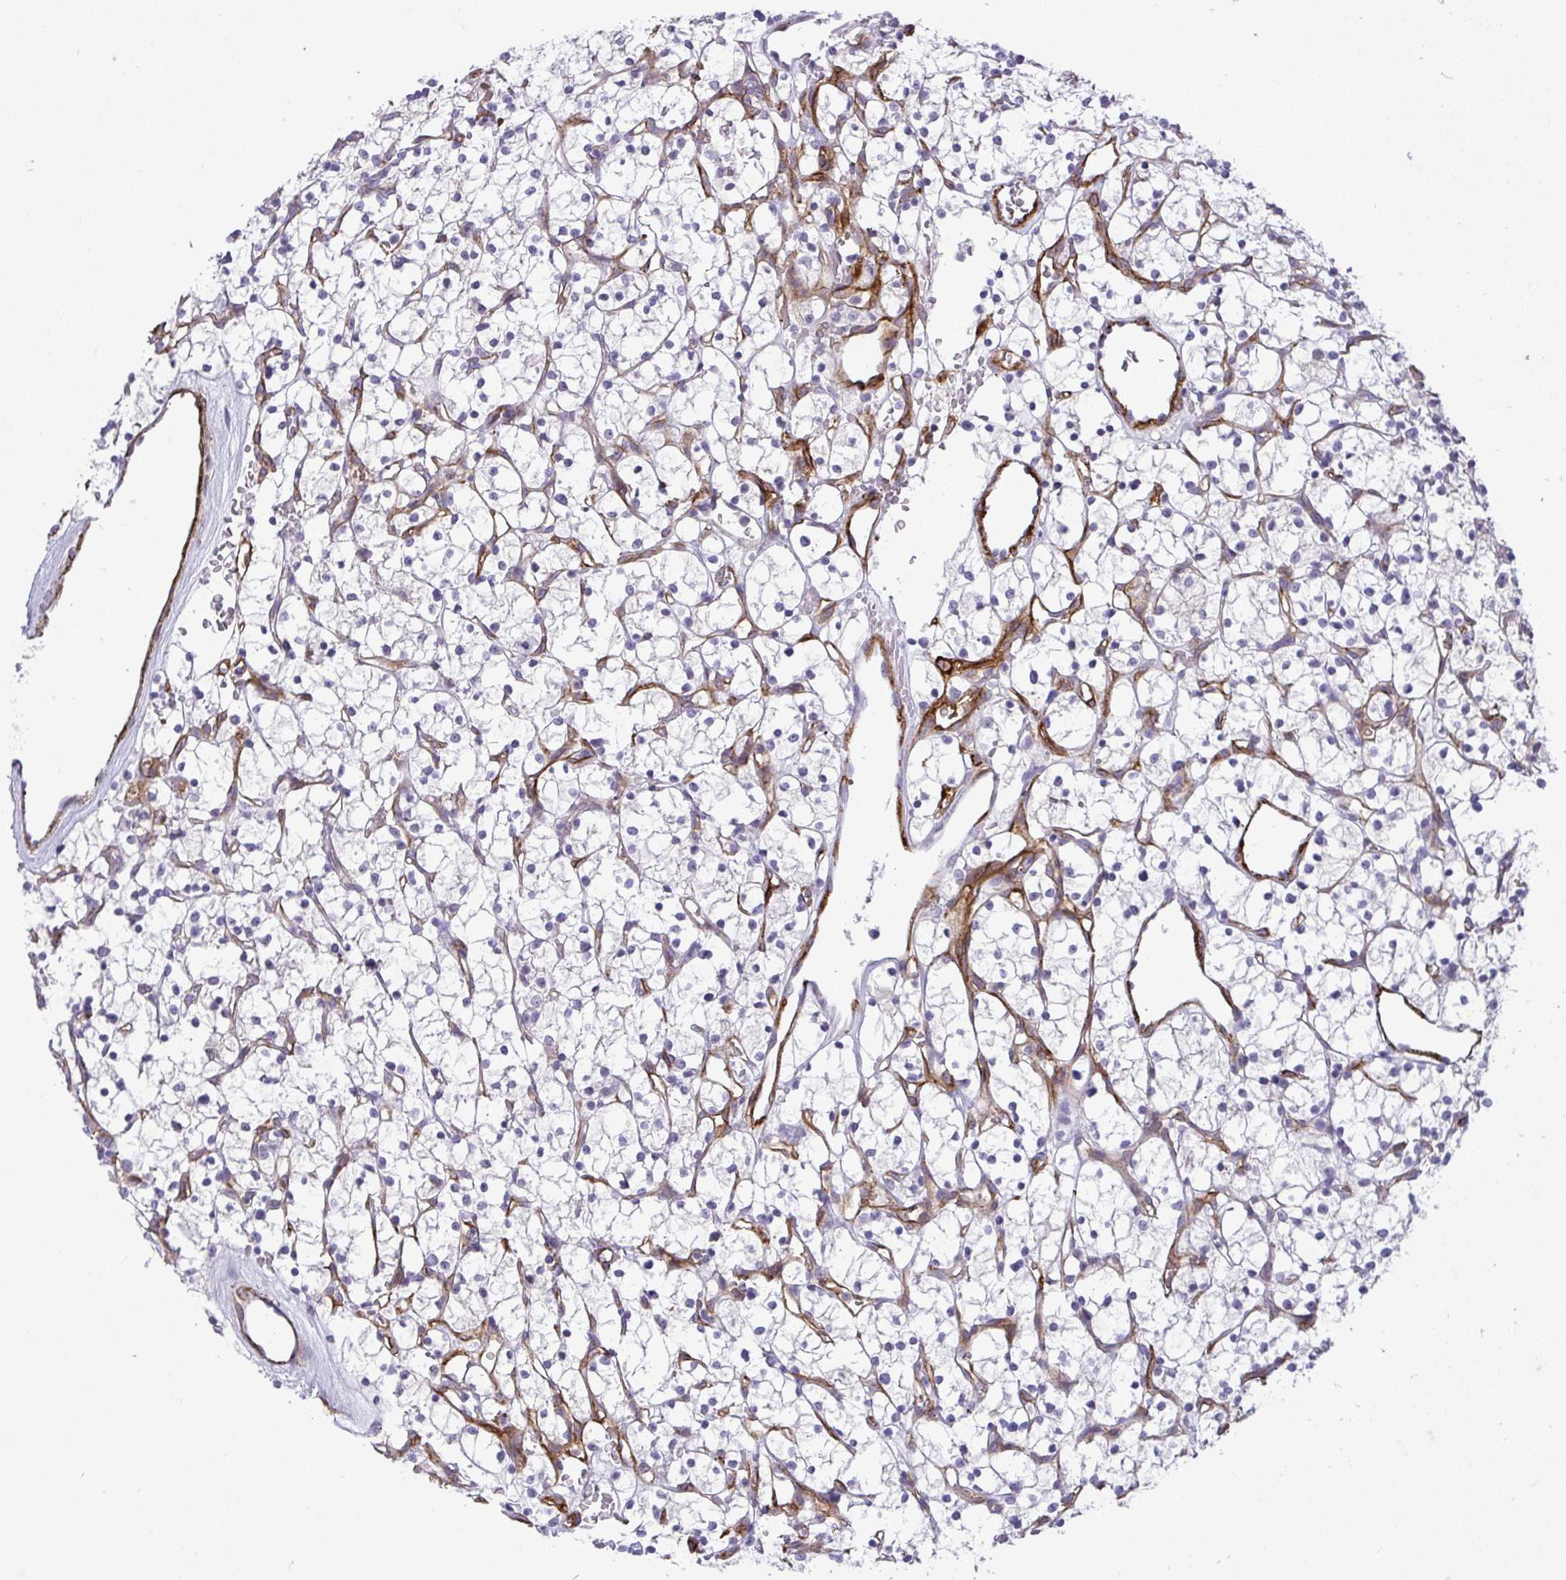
{"staining": {"intensity": "negative", "quantity": "none", "location": "none"}, "tissue": "renal cancer", "cell_type": "Tumor cells", "image_type": "cancer", "snomed": [{"axis": "morphology", "description": "Adenocarcinoma, NOS"}, {"axis": "topography", "description": "Kidney"}], "caption": "The image demonstrates no significant staining in tumor cells of renal cancer.", "gene": "UBE2S", "patient": {"sex": "female", "age": 64}}